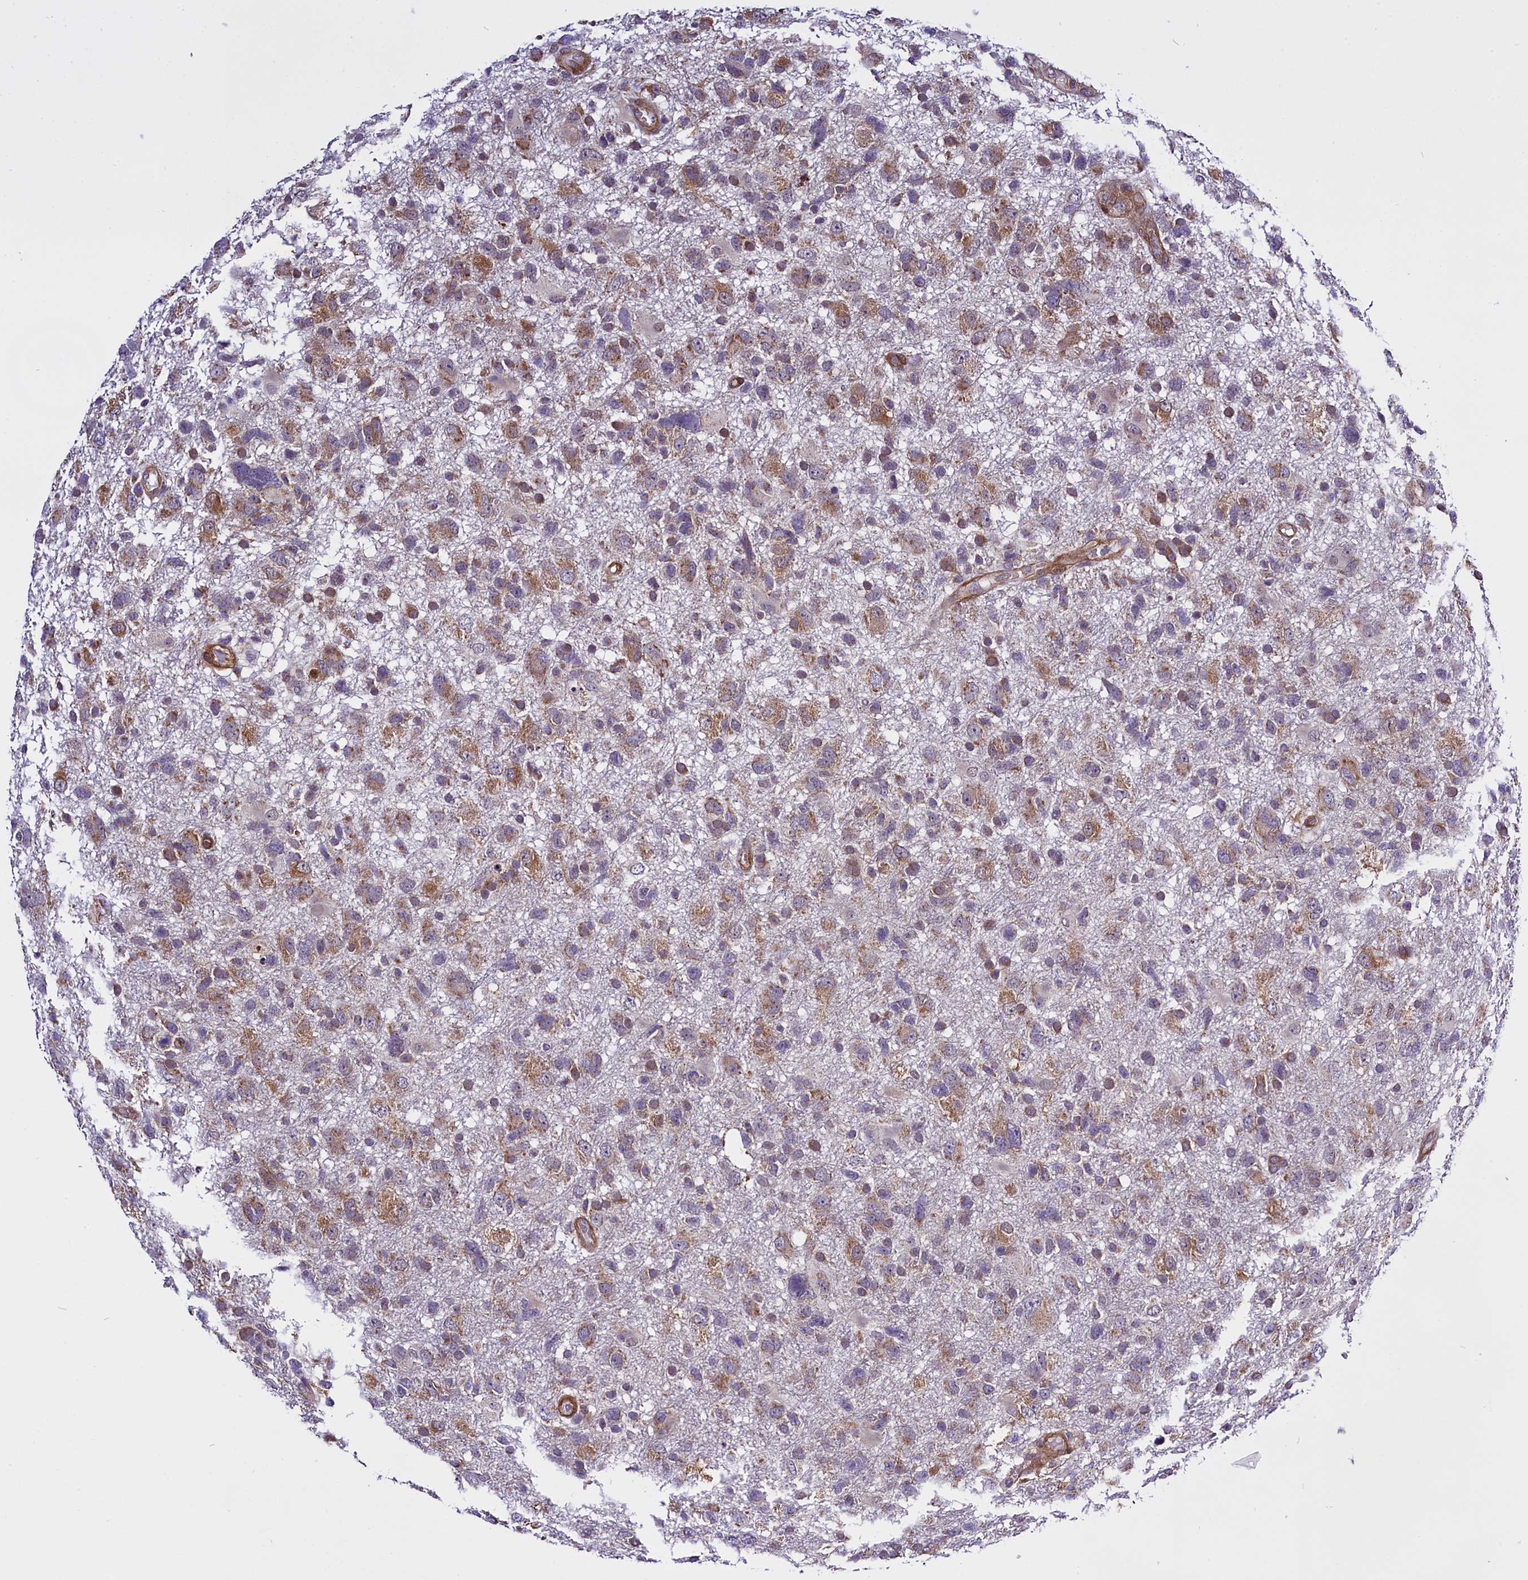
{"staining": {"intensity": "moderate", "quantity": ">75%", "location": "cytoplasmic/membranous"}, "tissue": "glioma", "cell_type": "Tumor cells", "image_type": "cancer", "snomed": [{"axis": "morphology", "description": "Glioma, malignant, High grade"}, {"axis": "topography", "description": "Brain"}], "caption": "This histopathology image exhibits malignant glioma (high-grade) stained with immunohistochemistry (IHC) to label a protein in brown. The cytoplasmic/membranous of tumor cells show moderate positivity for the protein. Nuclei are counter-stained blue.", "gene": "UACA", "patient": {"sex": "male", "age": 61}}